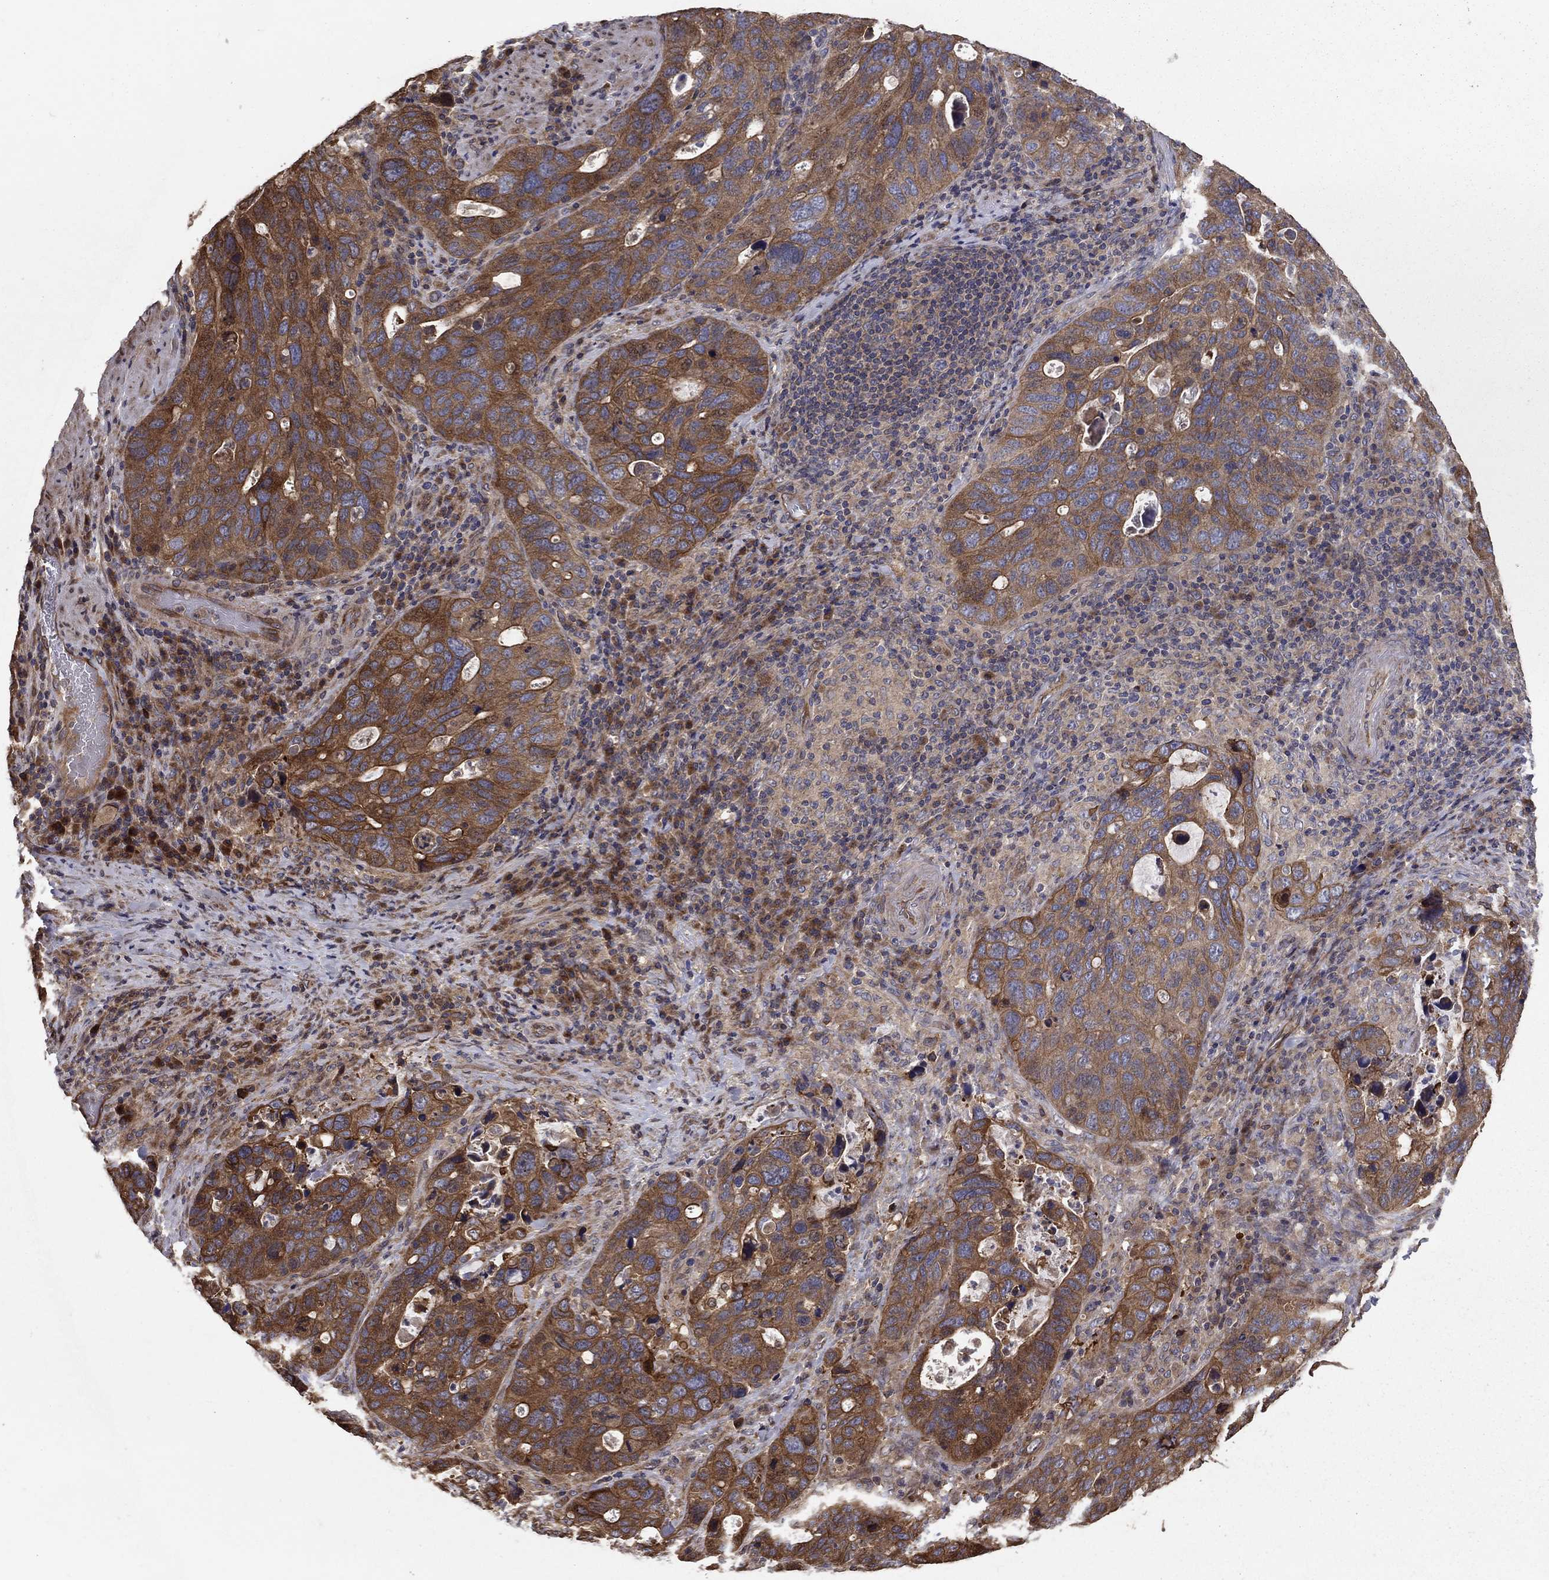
{"staining": {"intensity": "strong", "quantity": ">75%", "location": "cytoplasmic/membranous"}, "tissue": "stomach cancer", "cell_type": "Tumor cells", "image_type": "cancer", "snomed": [{"axis": "morphology", "description": "Adenocarcinoma, NOS"}, {"axis": "topography", "description": "Stomach"}], "caption": "IHC image of human stomach cancer stained for a protein (brown), which demonstrates high levels of strong cytoplasmic/membranous positivity in about >75% of tumor cells.", "gene": "BABAM2", "patient": {"sex": "male", "age": 54}}